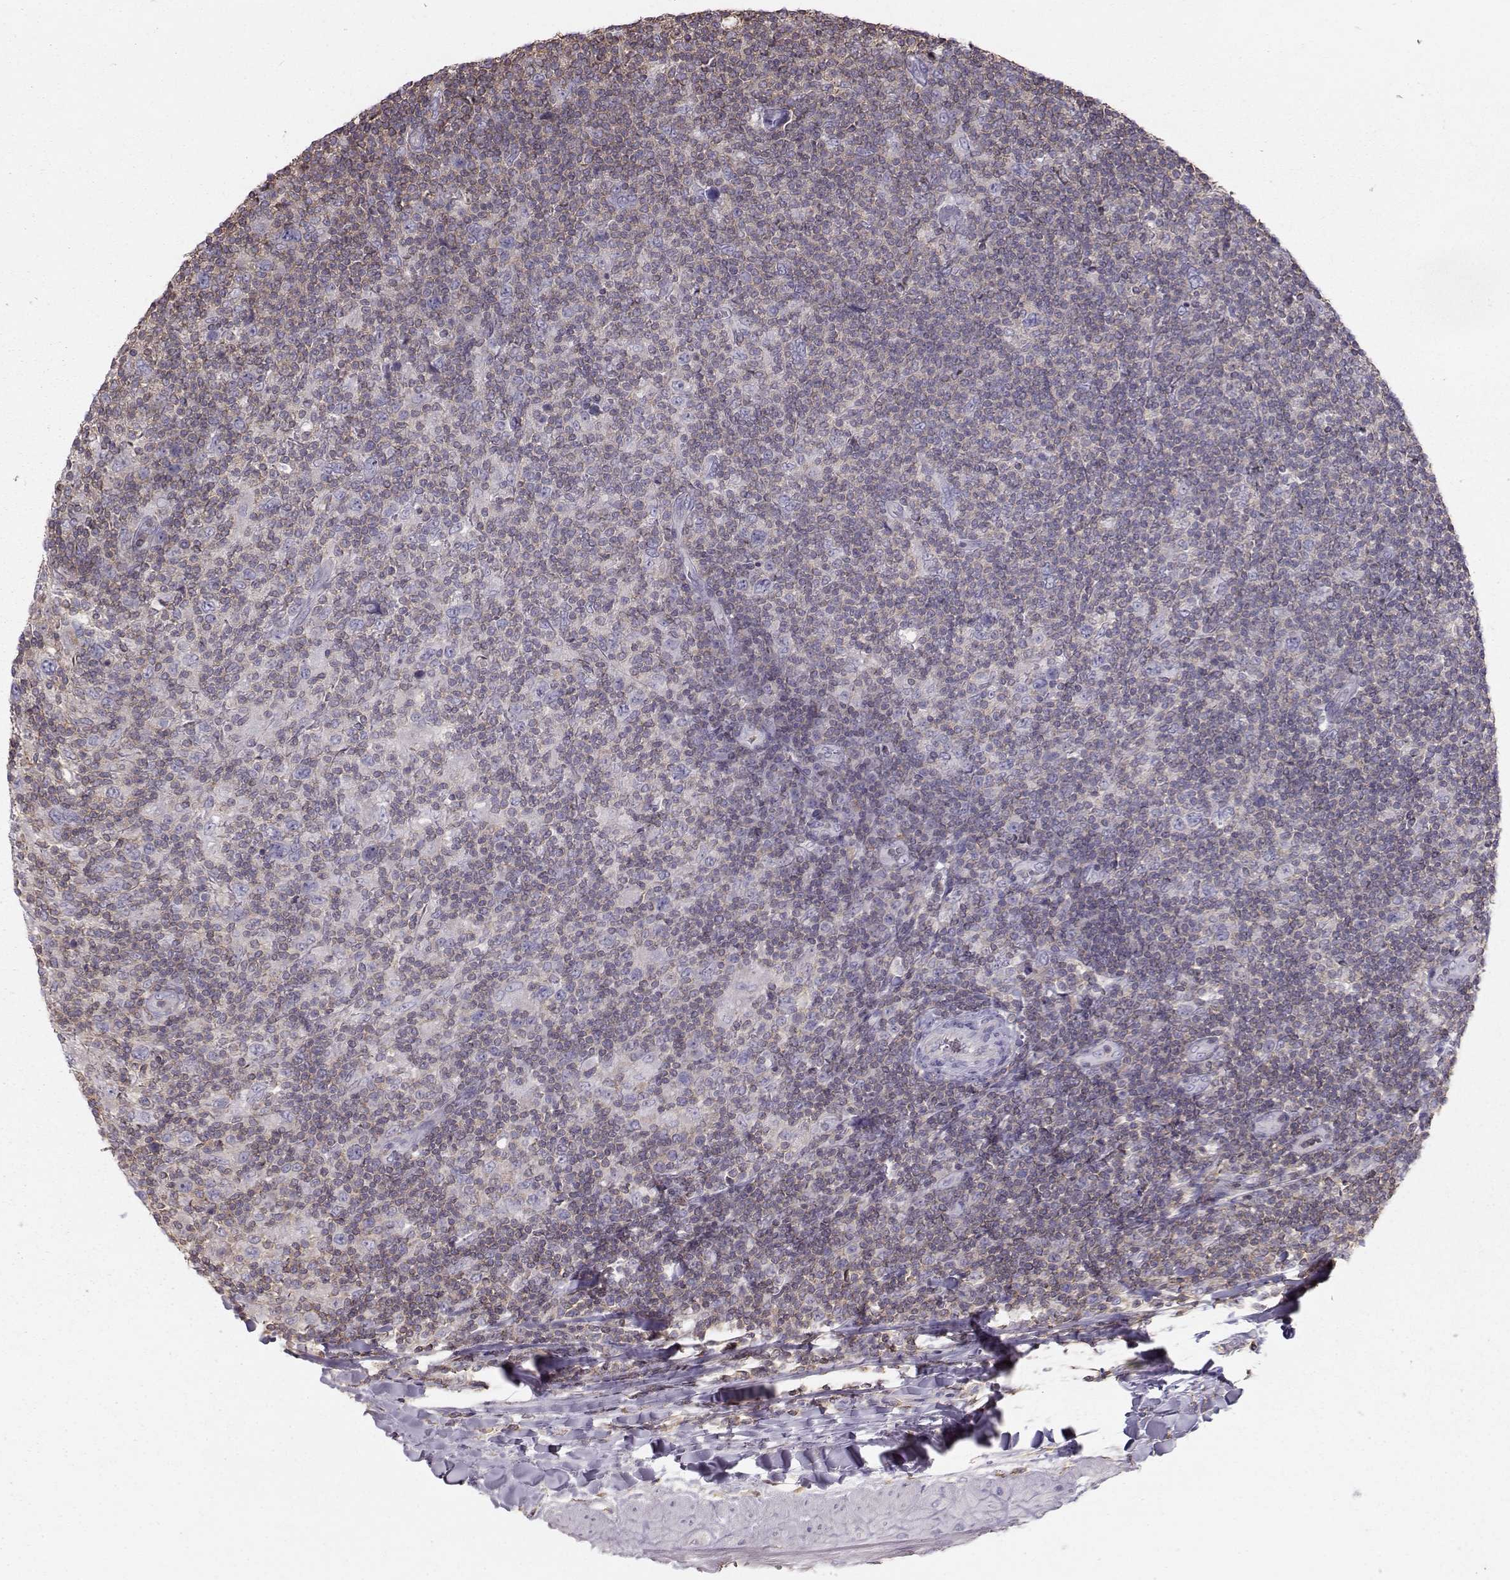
{"staining": {"intensity": "negative", "quantity": "none", "location": "none"}, "tissue": "lymphoma", "cell_type": "Tumor cells", "image_type": "cancer", "snomed": [{"axis": "morphology", "description": "Hodgkin's disease, NOS"}, {"axis": "topography", "description": "Lymph node"}], "caption": "This histopathology image is of lymphoma stained with IHC to label a protein in brown with the nuclei are counter-stained blue. There is no positivity in tumor cells. The staining was performed using DAB (3,3'-diaminobenzidine) to visualize the protein expression in brown, while the nuclei were stained in blue with hematoxylin (Magnification: 20x).", "gene": "ZBTB32", "patient": {"sex": "male", "age": 40}}